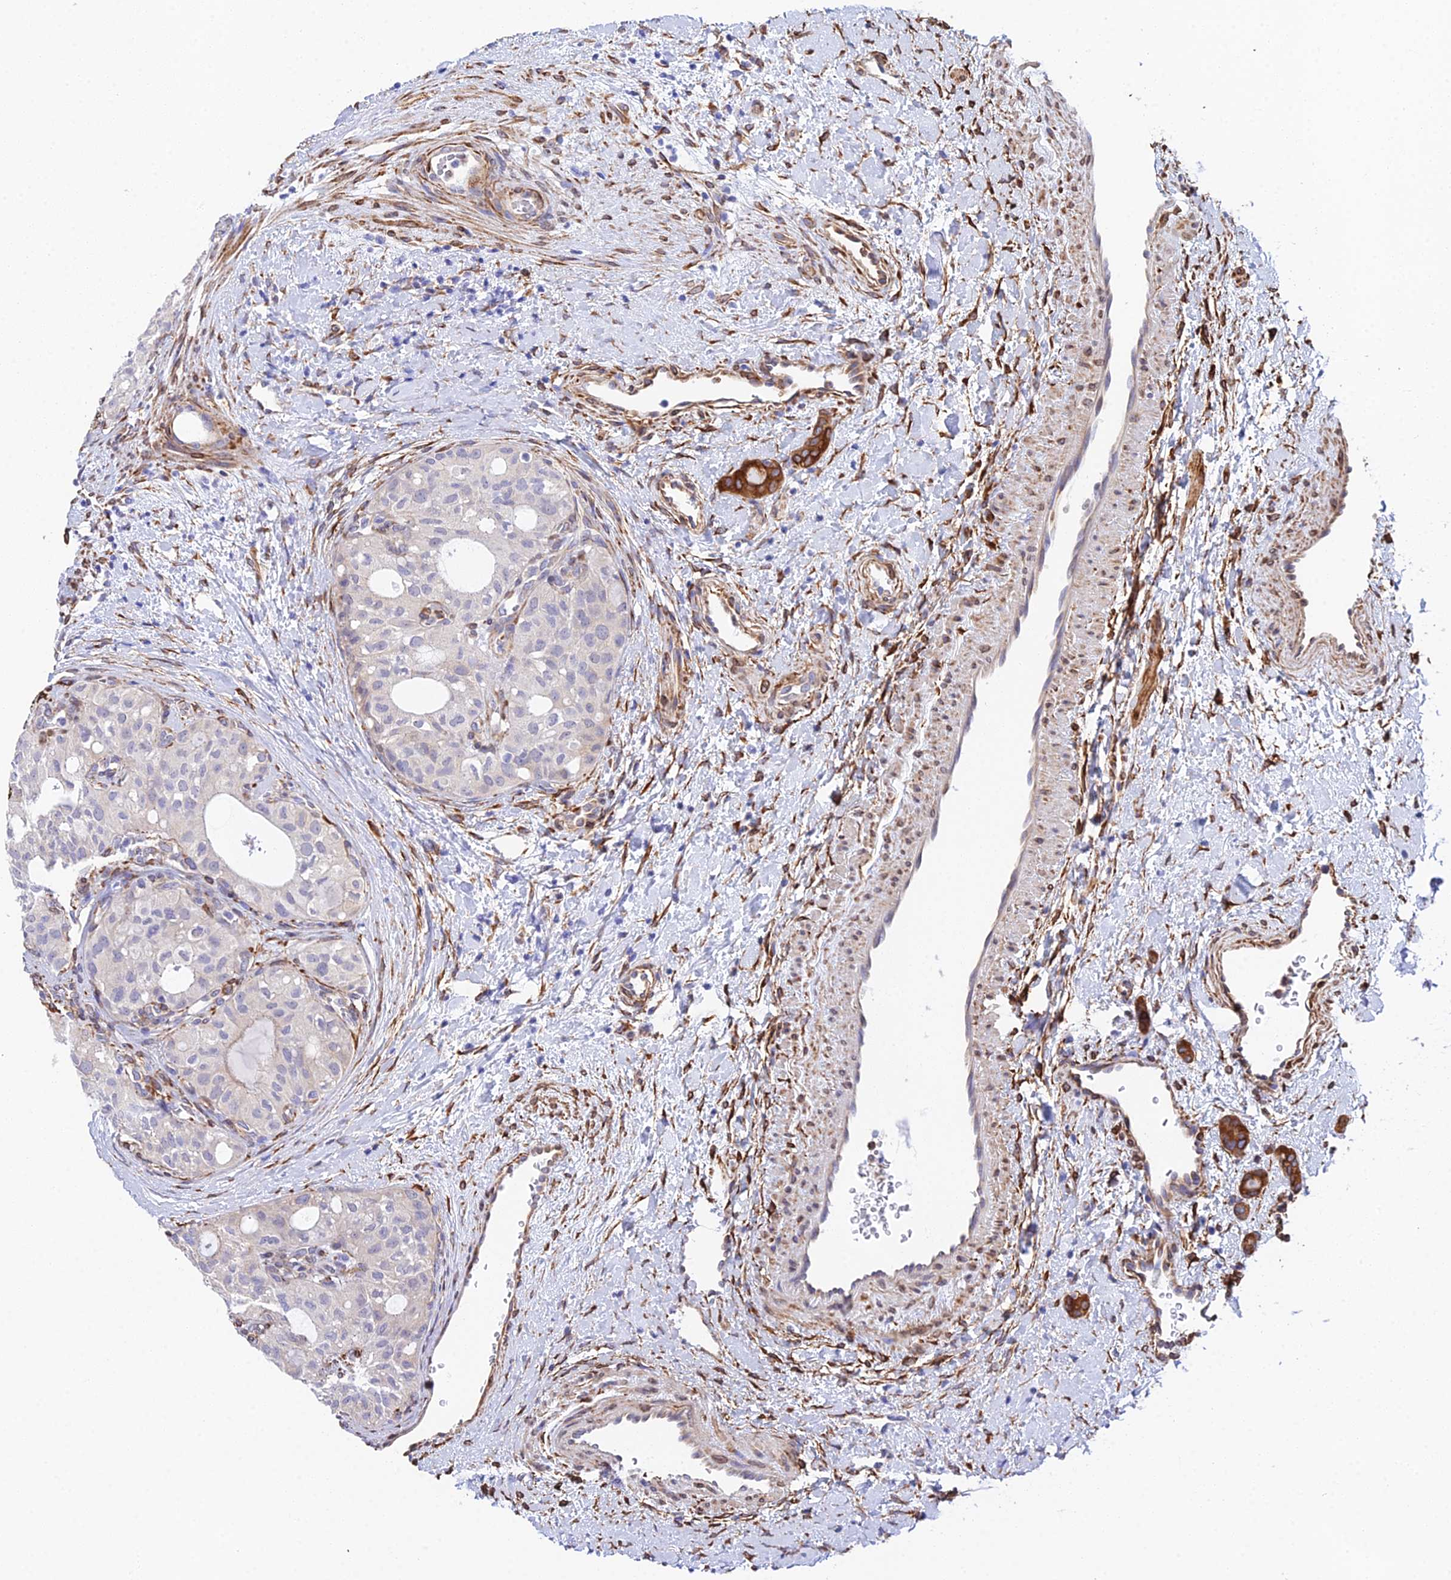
{"staining": {"intensity": "negative", "quantity": "none", "location": "none"}, "tissue": "thyroid cancer", "cell_type": "Tumor cells", "image_type": "cancer", "snomed": [{"axis": "morphology", "description": "Follicular adenoma carcinoma, NOS"}, {"axis": "topography", "description": "Thyroid gland"}], "caption": "This is a histopathology image of immunohistochemistry (IHC) staining of thyroid cancer, which shows no positivity in tumor cells. (Brightfield microscopy of DAB immunohistochemistry (IHC) at high magnification).", "gene": "MXRA7", "patient": {"sex": "male", "age": 75}}